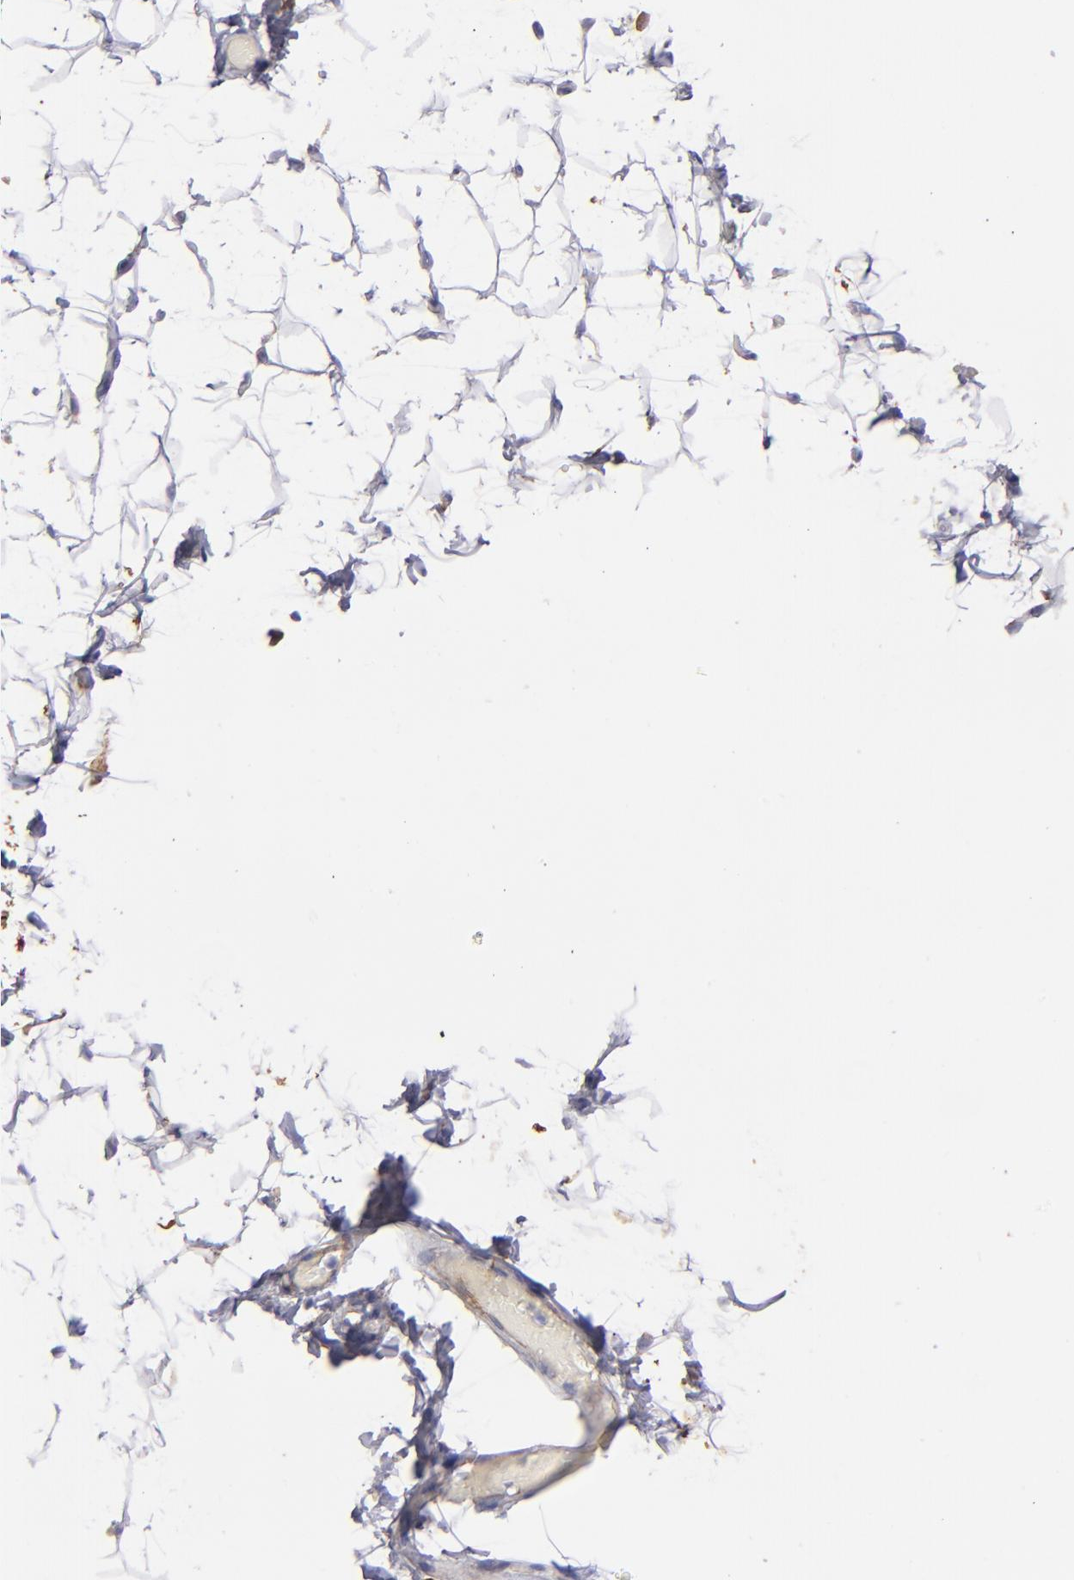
{"staining": {"intensity": "negative", "quantity": "none", "location": "none"}, "tissue": "adipose tissue", "cell_type": "Adipocytes", "image_type": "normal", "snomed": [{"axis": "morphology", "description": "Normal tissue, NOS"}, {"axis": "topography", "description": "Soft tissue"}], "caption": "Adipocytes are negative for brown protein staining in normal adipose tissue. The staining is performed using DAB (3,3'-diaminobenzidine) brown chromogen with nuclei counter-stained in using hematoxylin.", "gene": "AHNAK2", "patient": {"sex": "male", "age": 26}}